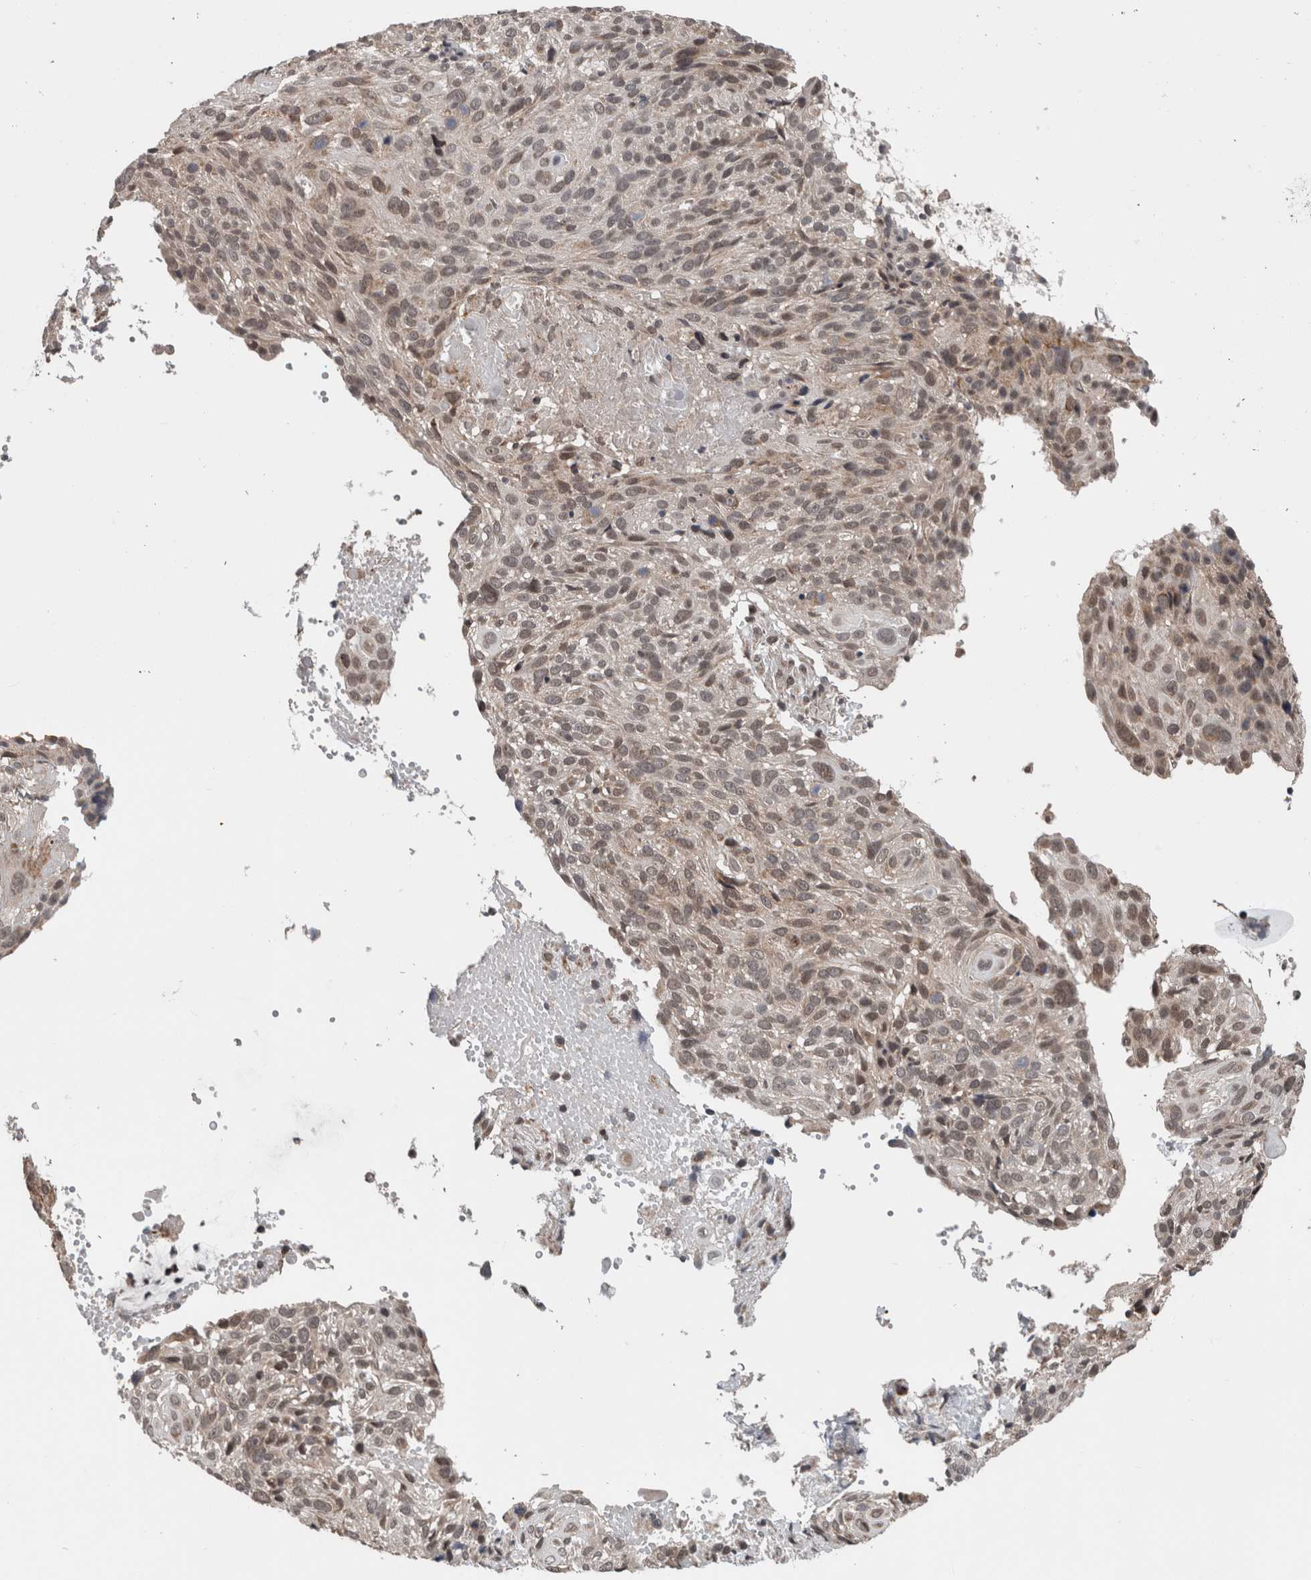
{"staining": {"intensity": "weak", "quantity": ">75%", "location": "cytoplasmic/membranous,nuclear"}, "tissue": "cervical cancer", "cell_type": "Tumor cells", "image_type": "cancer", "snomed": [{"axis": "morphology", "description": "Squamous cell carcinoma, NOS"}, {"axis": "topography", "description": "Cervix"}], "caption": "Human squamous cell carcinoma (cervical) stained with a brown dye exhibits weak cytoplasmic/membranous and nuclear positive expression in about >75% of tumor cells.", "gene": "ENY2", "patient": {"sex": "female", "age": 74}}